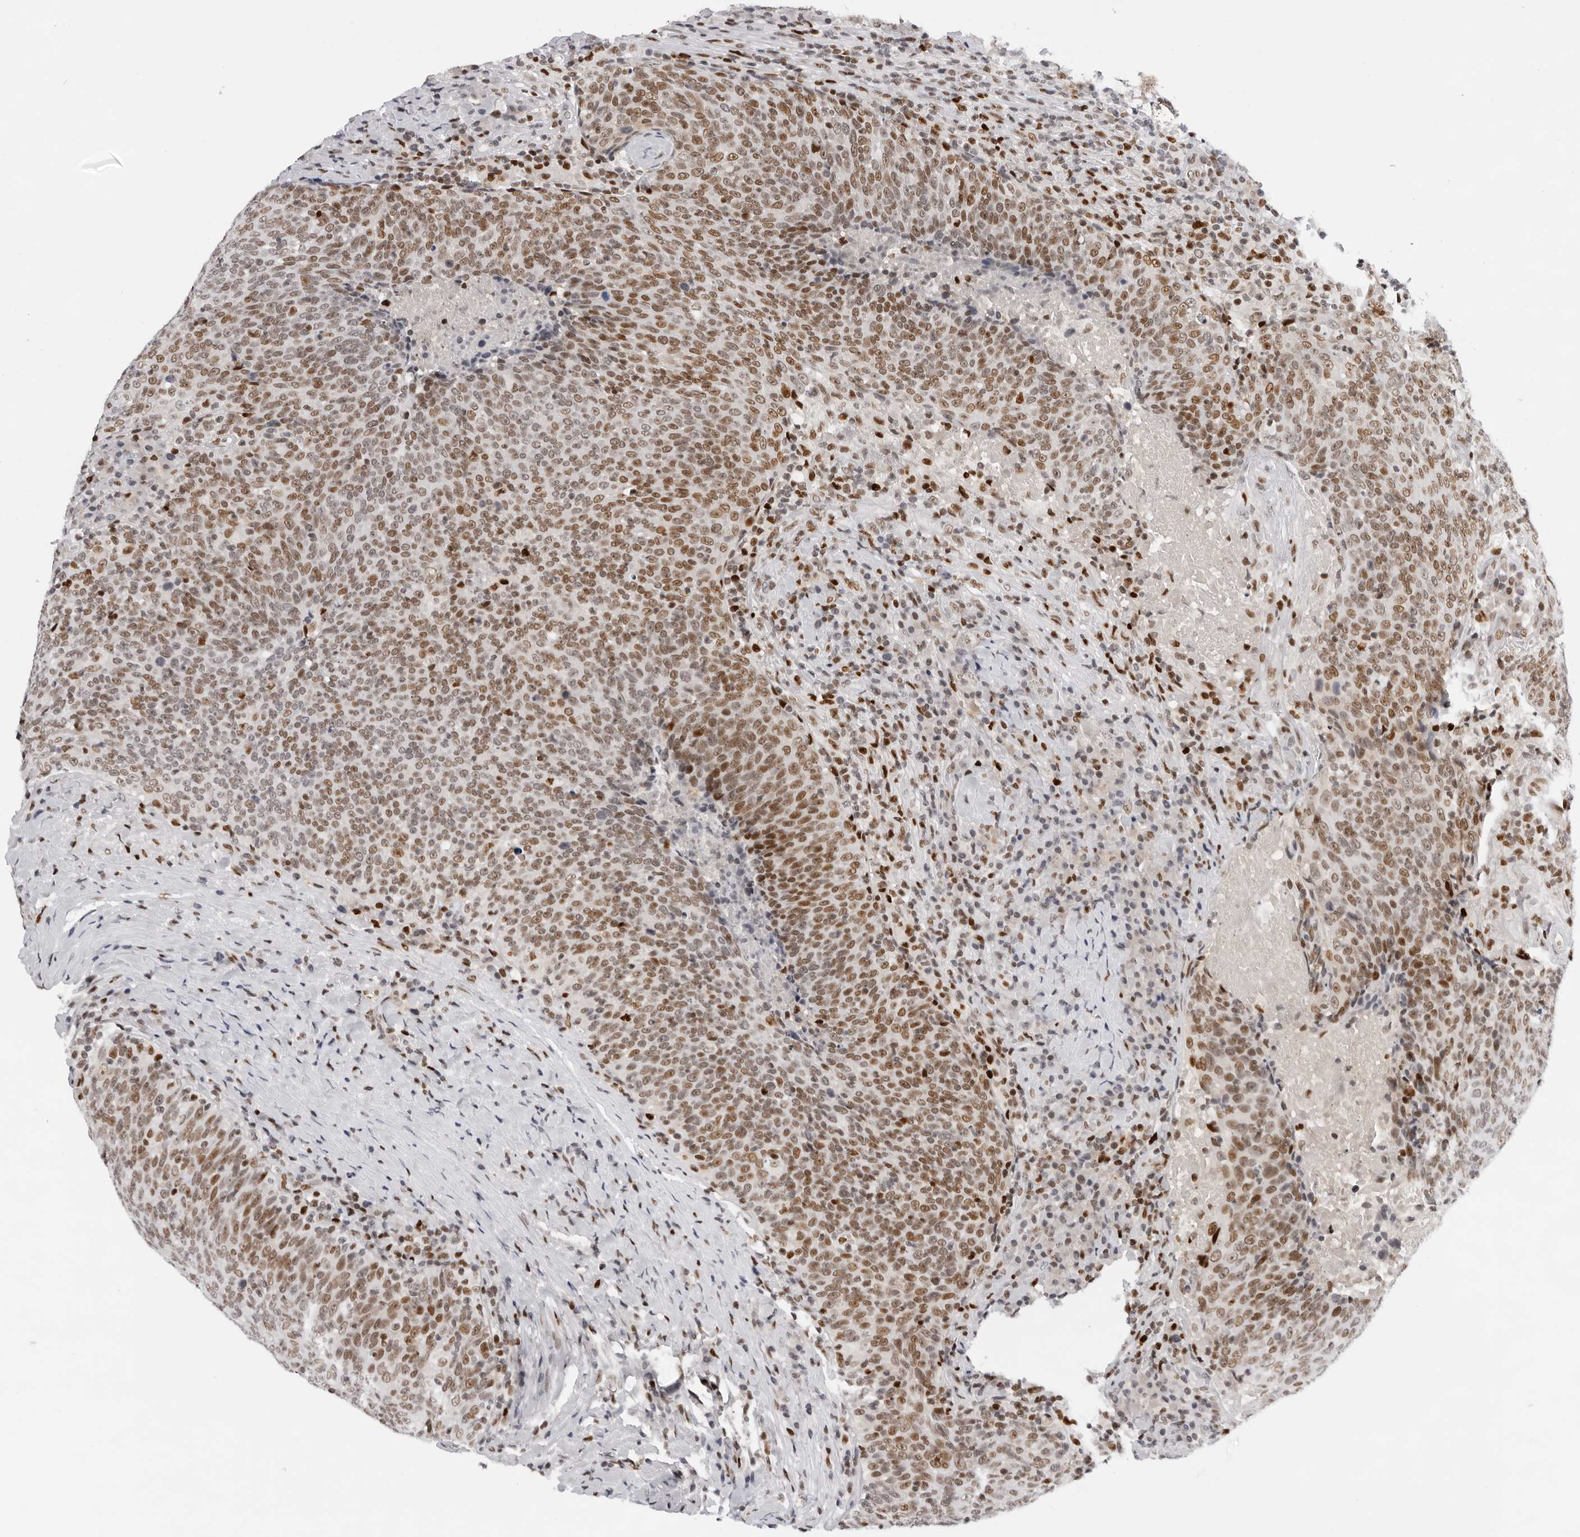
{"staining": {"intensity": "moderate", "quantity": ">75%", "location": "nuclear"}, "tissue": "head and neck cancer", "cell_type": "Tumor cells", "image_type": "cancer", "snomed": [{"axis": "morphology", "description": "Squamous cell carcinoma, NOS"}, {"axis": "morphology", "description": "Squamous cell carcinoma, metastatic, NOS"}, {"axis": "topography", "description": "Lymph node"}, {"axis": "topography", "description": "Head-Neck"}], "caption": "Immunohistochemistry staining of head and neck cancer (metastatic squamous cell carcinoma), which exhibits medium levels of moderate nuclear staining in about >75% of tumor cells indicating moderate nuclear protein positivity. The staining was performed using DAB (brown) for protein detection and nuclei were counterstained in hematoxylin (blue).", "gene": "OGG1", "patient": {"sex": "male", "age": 62}}